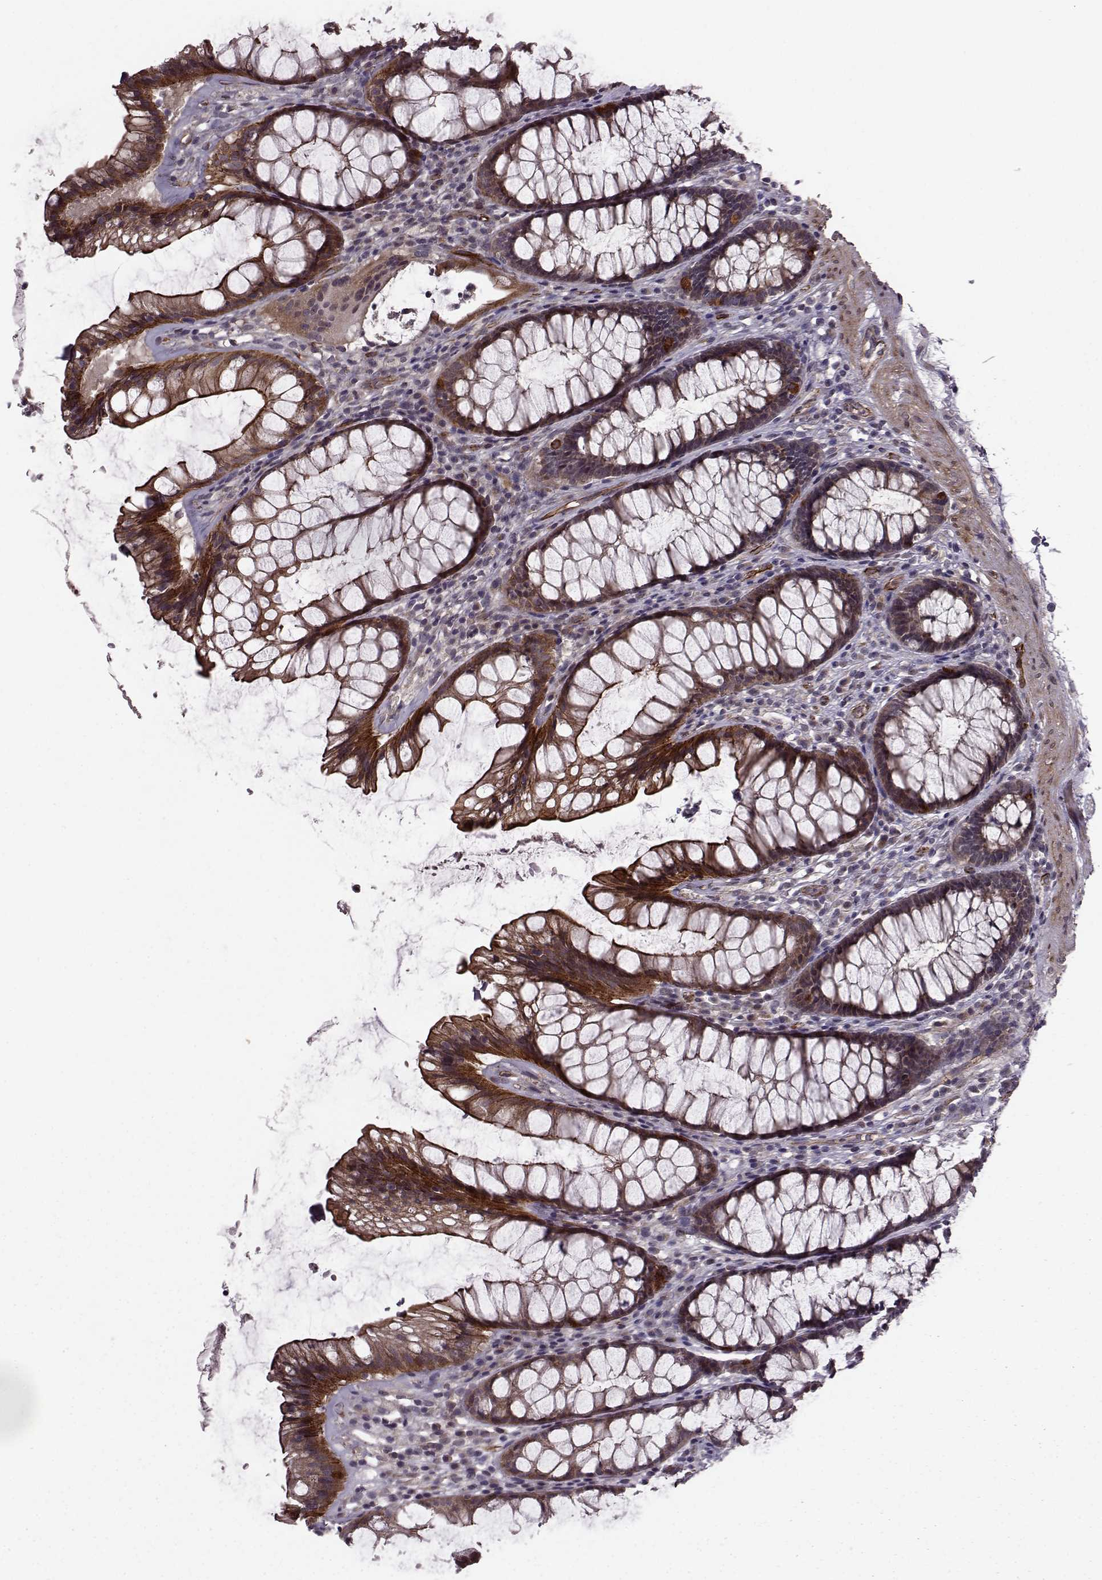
{"staining": {"intensity": "strong", "quantity": ">75%", "location": "cytoplasmic/membranous"}, "tissue": "rectum", "cell_type": "Glandular cells", "image_type": "normal", "snomed": [{"axis": "morphology", "description": "Normal tissue, NOS"}, {"axis": "topography", "description": "Rectum"}], "caption": "A high amount of strong cytoplasmic/membranous expression is appreciated in approximately >75% of glandular cells in benign rectum. (IHC, brightfield microscopy, high magnification).", "gene": "SYNPO", "patient": {"sex": "male", "age": 72}}